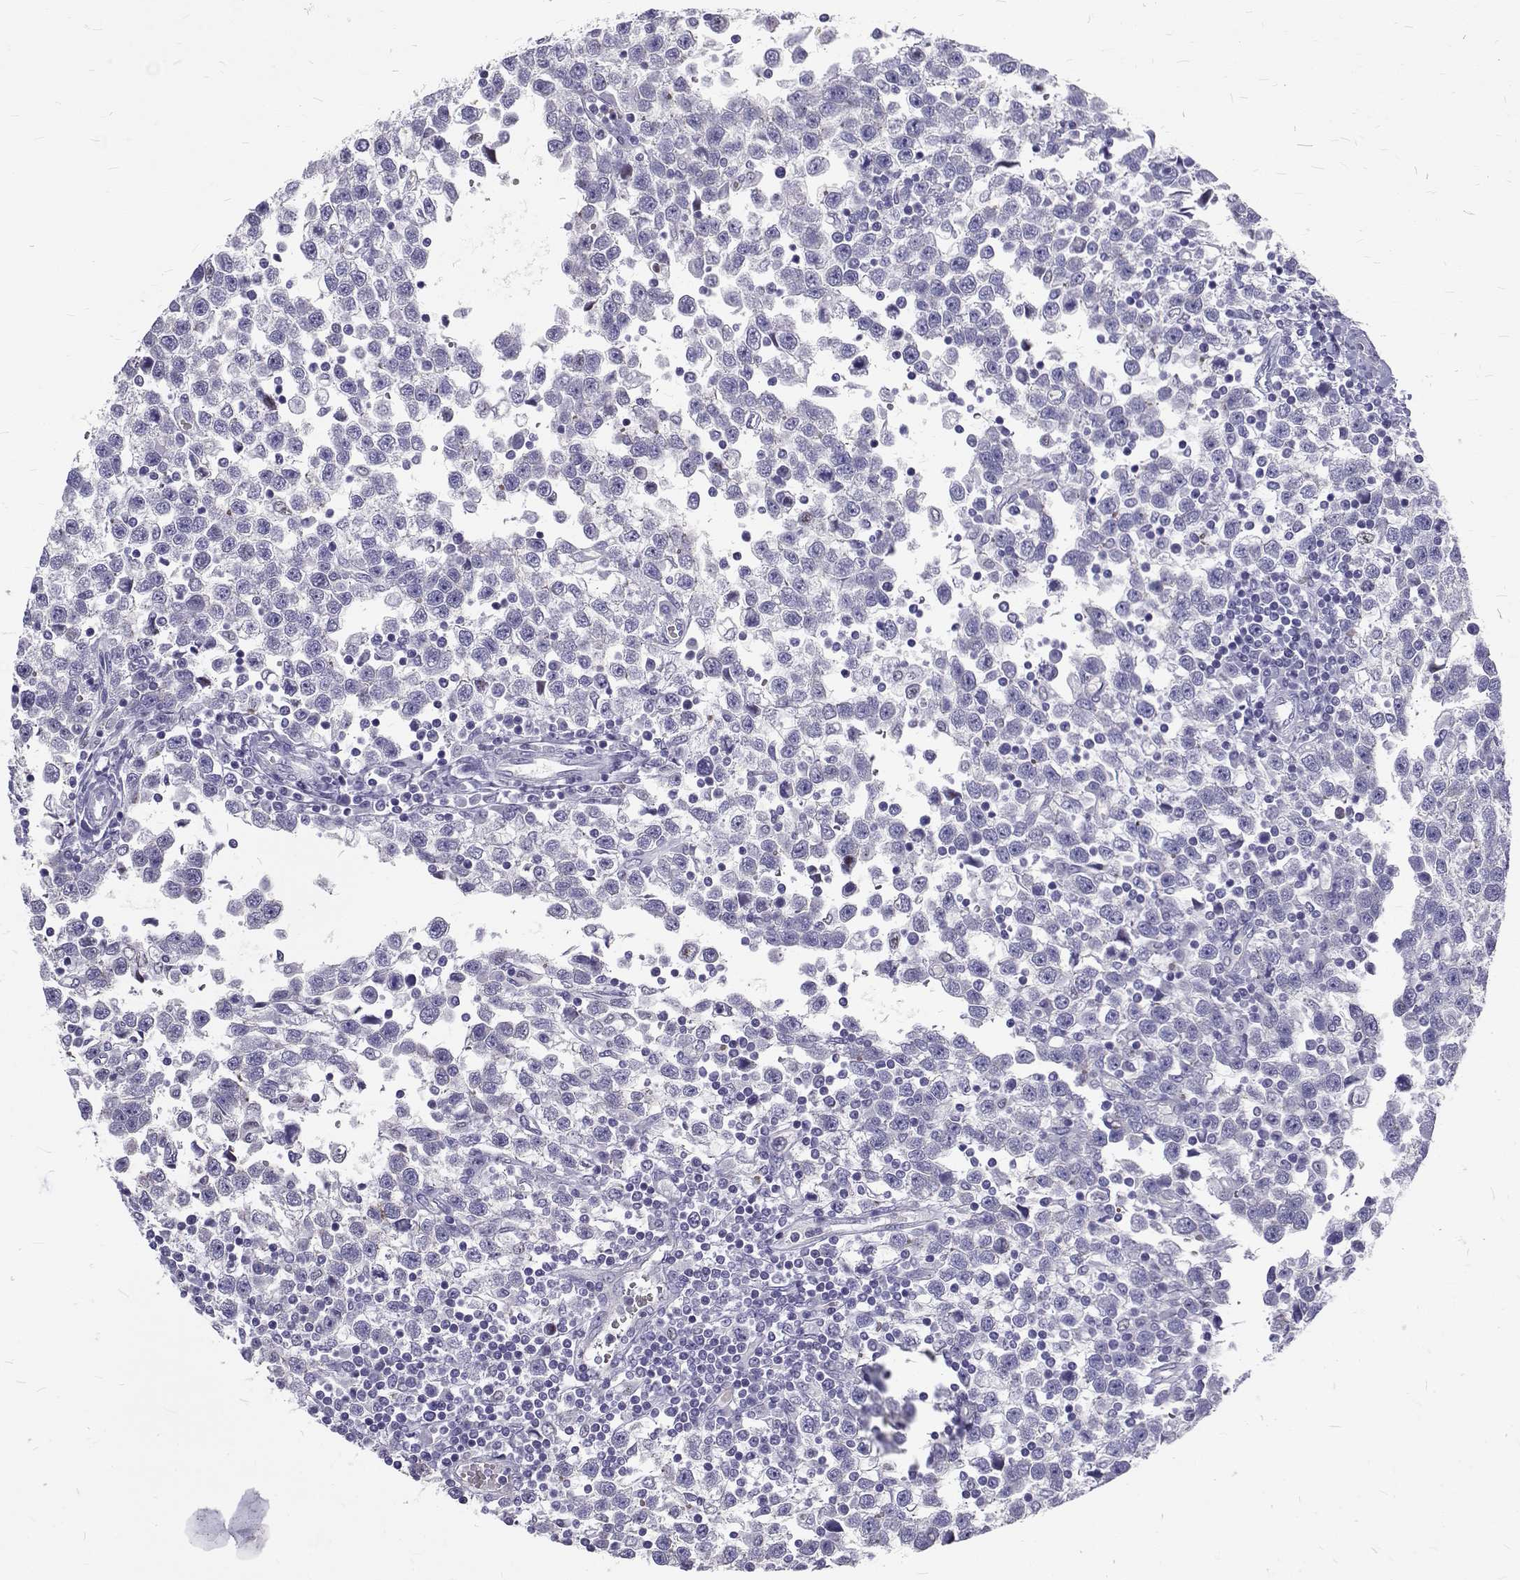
{"staining": {"intensity": "negative", "quantity": "none", "location": "none"}, "tissue": "testis cancer", "cell_type": "Tumor cells", "image_type": "cancer", "snomed": [{"axis": "morphology", "description": "Seminoma, NOS"}, {"axis": "topography", "description": "Testis"}], "caption": "Tumor cells show no significant protein staining in testis cancer. The staining is performed using DAB (3,3'-diaminobenzidine) brown chromogen with nuclei counter-stained in using hematoxylin.", "gene": "IGSF1", "patient": {"sex": "male", "age": 34}}